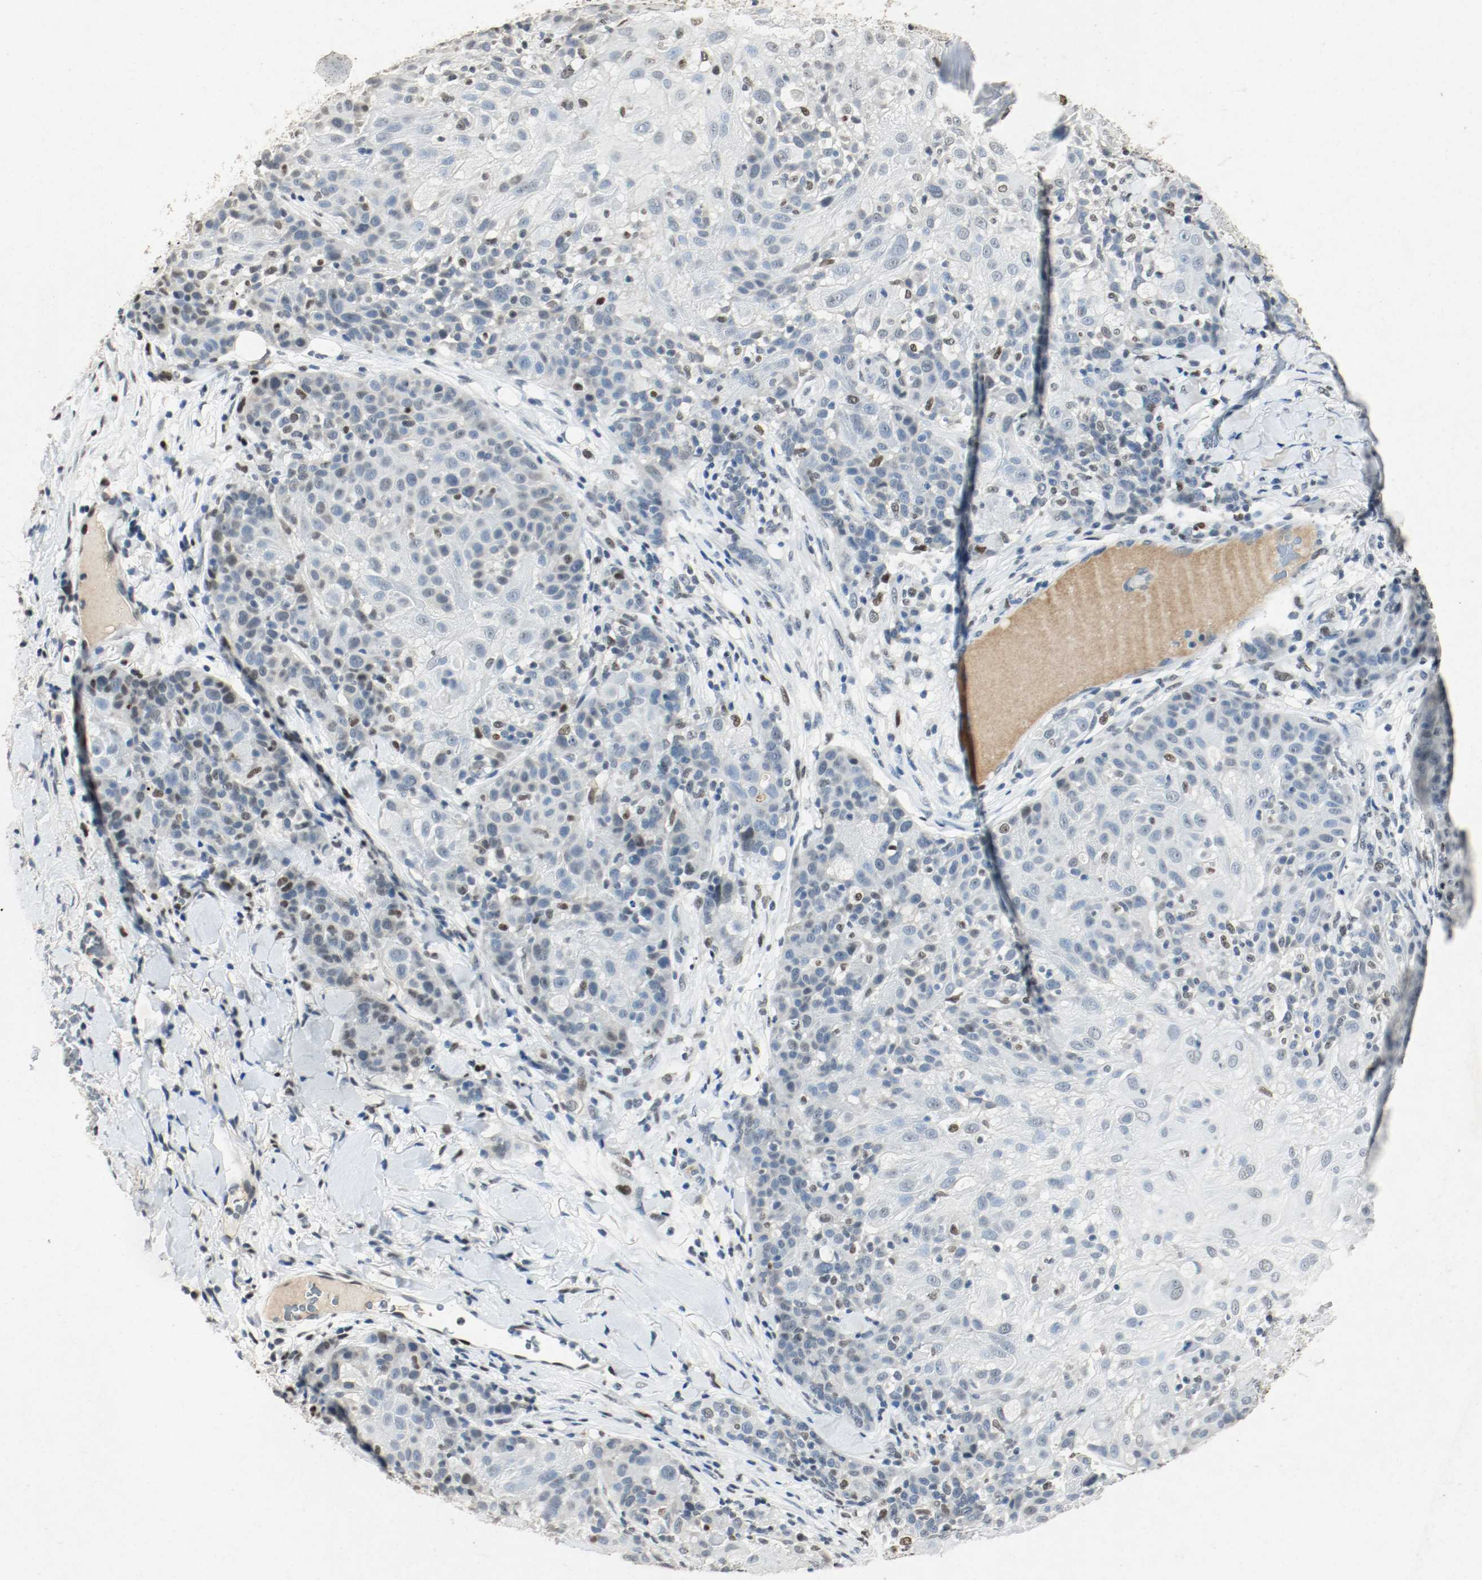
{"staining": {"intensity": "moderate", "quantity": "<25%", "location": "nuclear"}, "tissue": "skin cancer", "cell_type": "Tumor cells", "image_type": "cancer", "snomed": [{"axis": "morphology", "description": "Normal tissue, NOS"}, {"axis": "morphology", "description": "Squamous cell carcinoma, NOS"}, {"axis": "topography", "description": "Skin"}], "caption": "Immunohistochemistry of human squamous cell carcinoma (skin) exhibits low levels of moderate nuclear positivity in about <25% of tumor cells.", "gene": "DNMT1", "patient": {"sex": "female", "age": 83}}